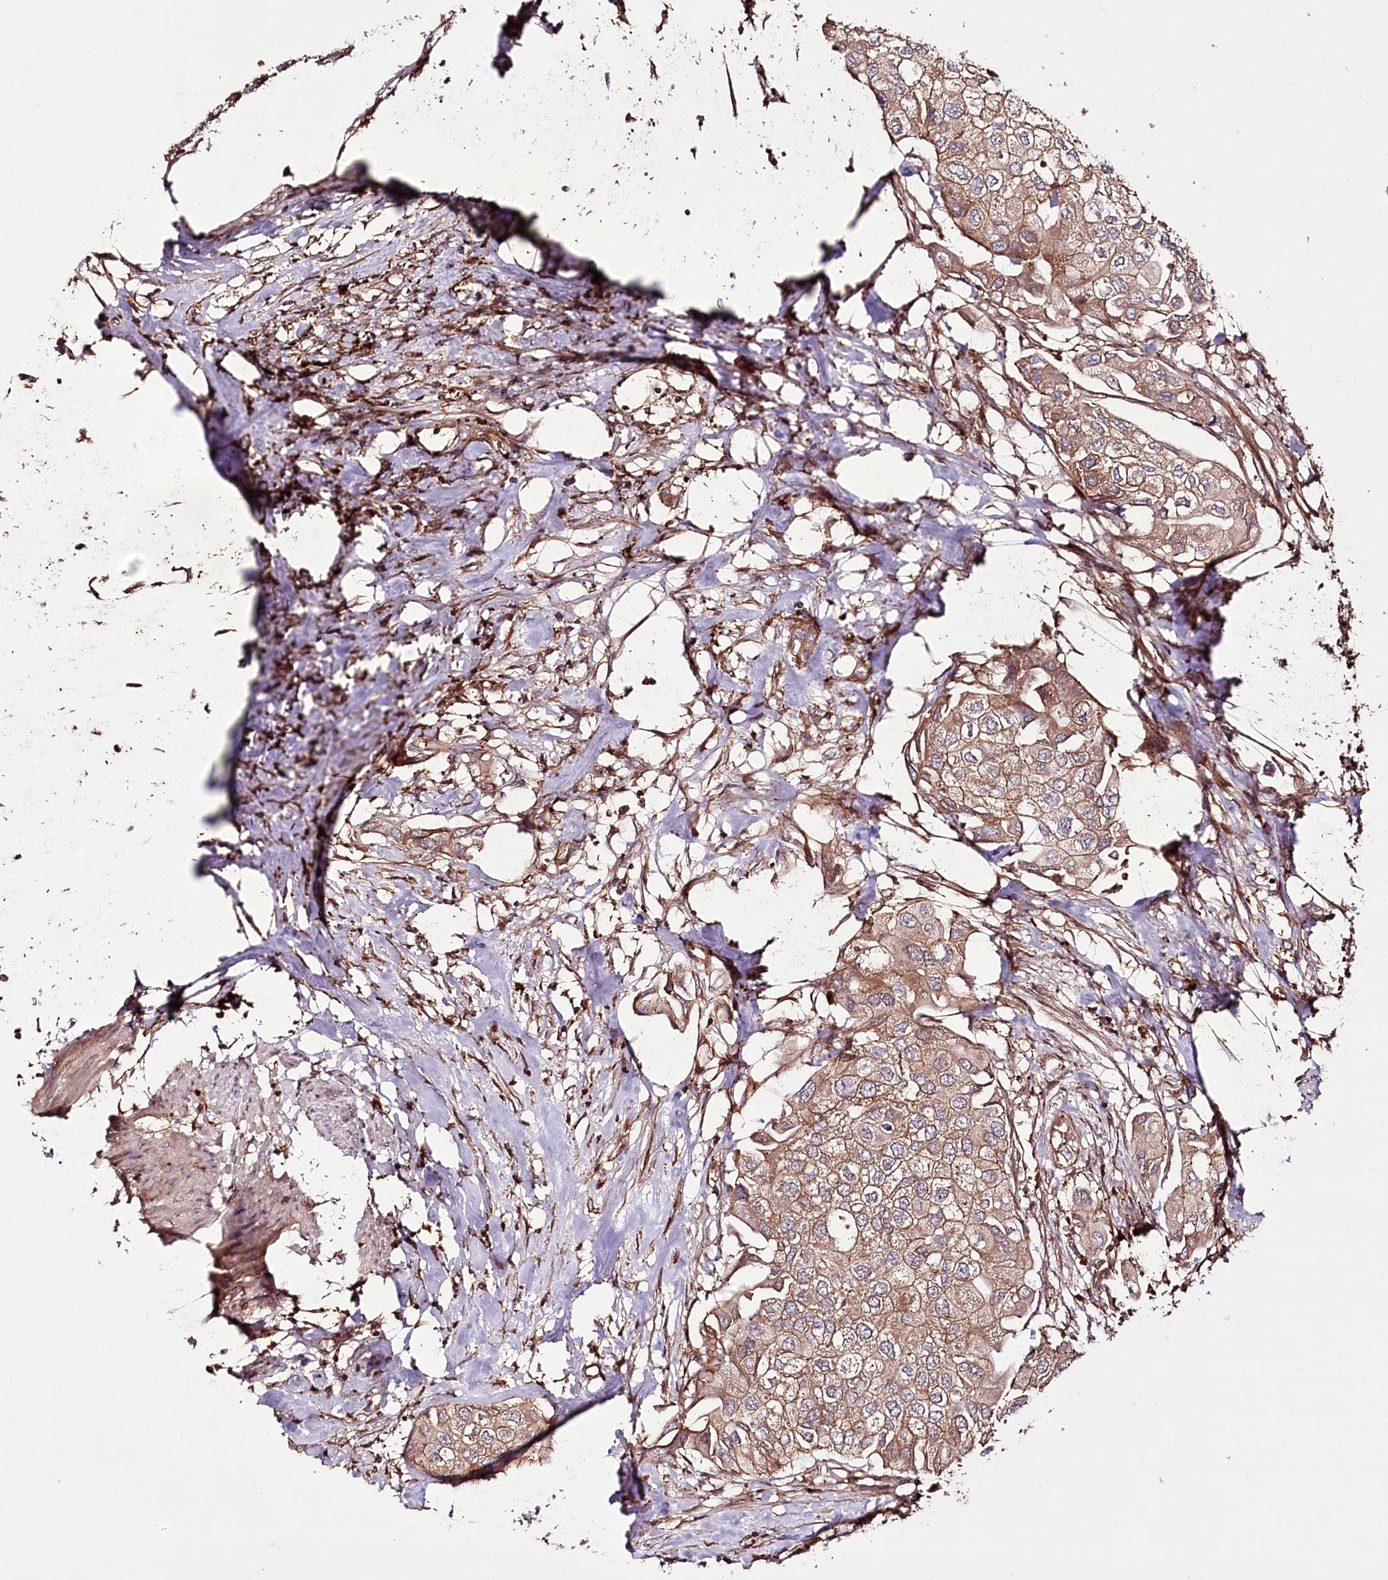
{"staining": {"intensity": "moderate", "quantity": ">75%", "location": "cytoplasmic/membranous"}, "tissue": "urothelial cancer", "cell_type": "Tumor cells", "image_type": "cancer", "snomed": [{"axis": "morphology", "description": "Urothelial carcinoma, High grade"}, {"axis": "topography", "description": "Urinary bladder"}], "caption": "Tumor cells show medium levels of moderate cytoplasmic/membranous positivity in approximately >75% of cells in high-grade urothelial carcinoma.", "gene": "DHX29", "patient": {"sex": "male", "age": 64}}